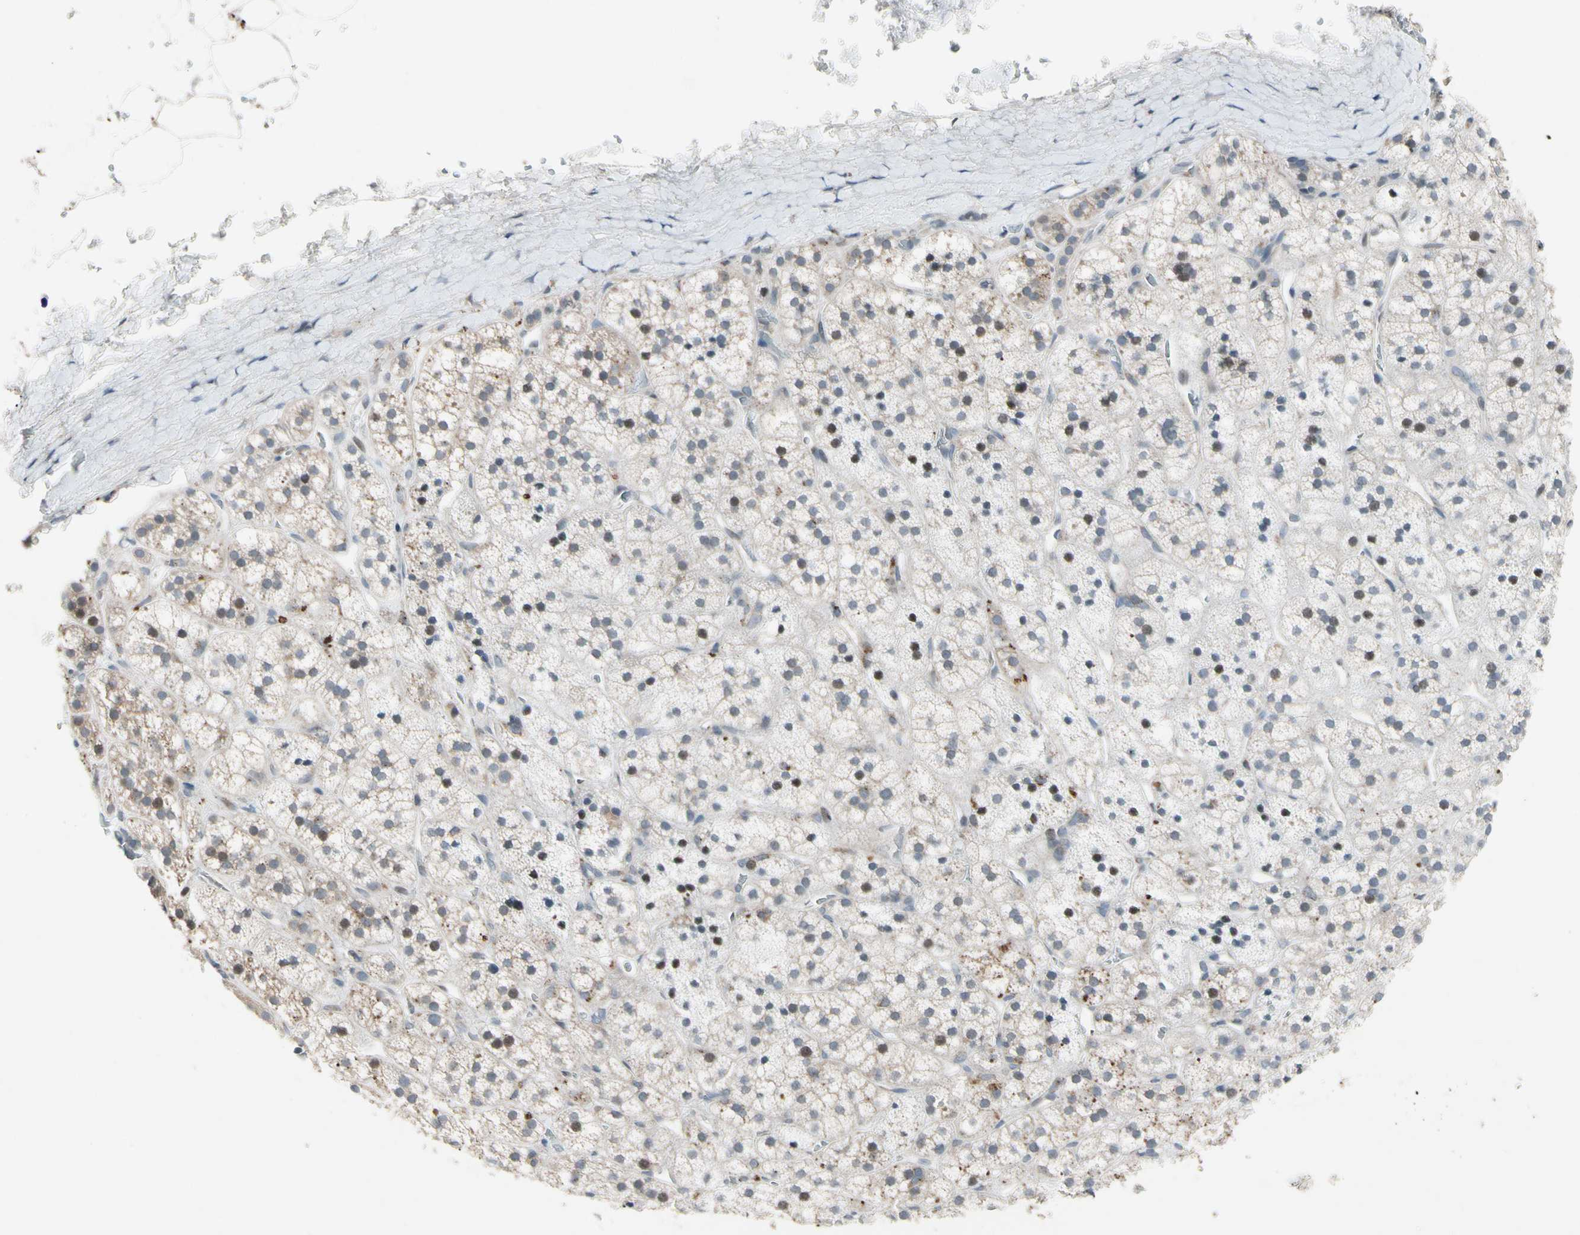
{"staining": {"intensity": "weak", "quantity": "25%-75%", "location": "cytoplasmic/membranous,nuclear"}, "tissue": "adrenal gland", "cell_type": "Glandular cells", "image_type": "normal", "snomed": [{"axis": "morphology", "description": "Normal tissue, NOS"}, {"axis": "topography", "description": "Adrenal gland"}], "caption": "Protein staining by IHC exhibits weak cytoplasmic/membranous,nuclear expression in approximately 25%-75% of glandular cells in normal adrenal gland.", "gene": "NMI", "patient": {"sex": "male", "age": 56}}